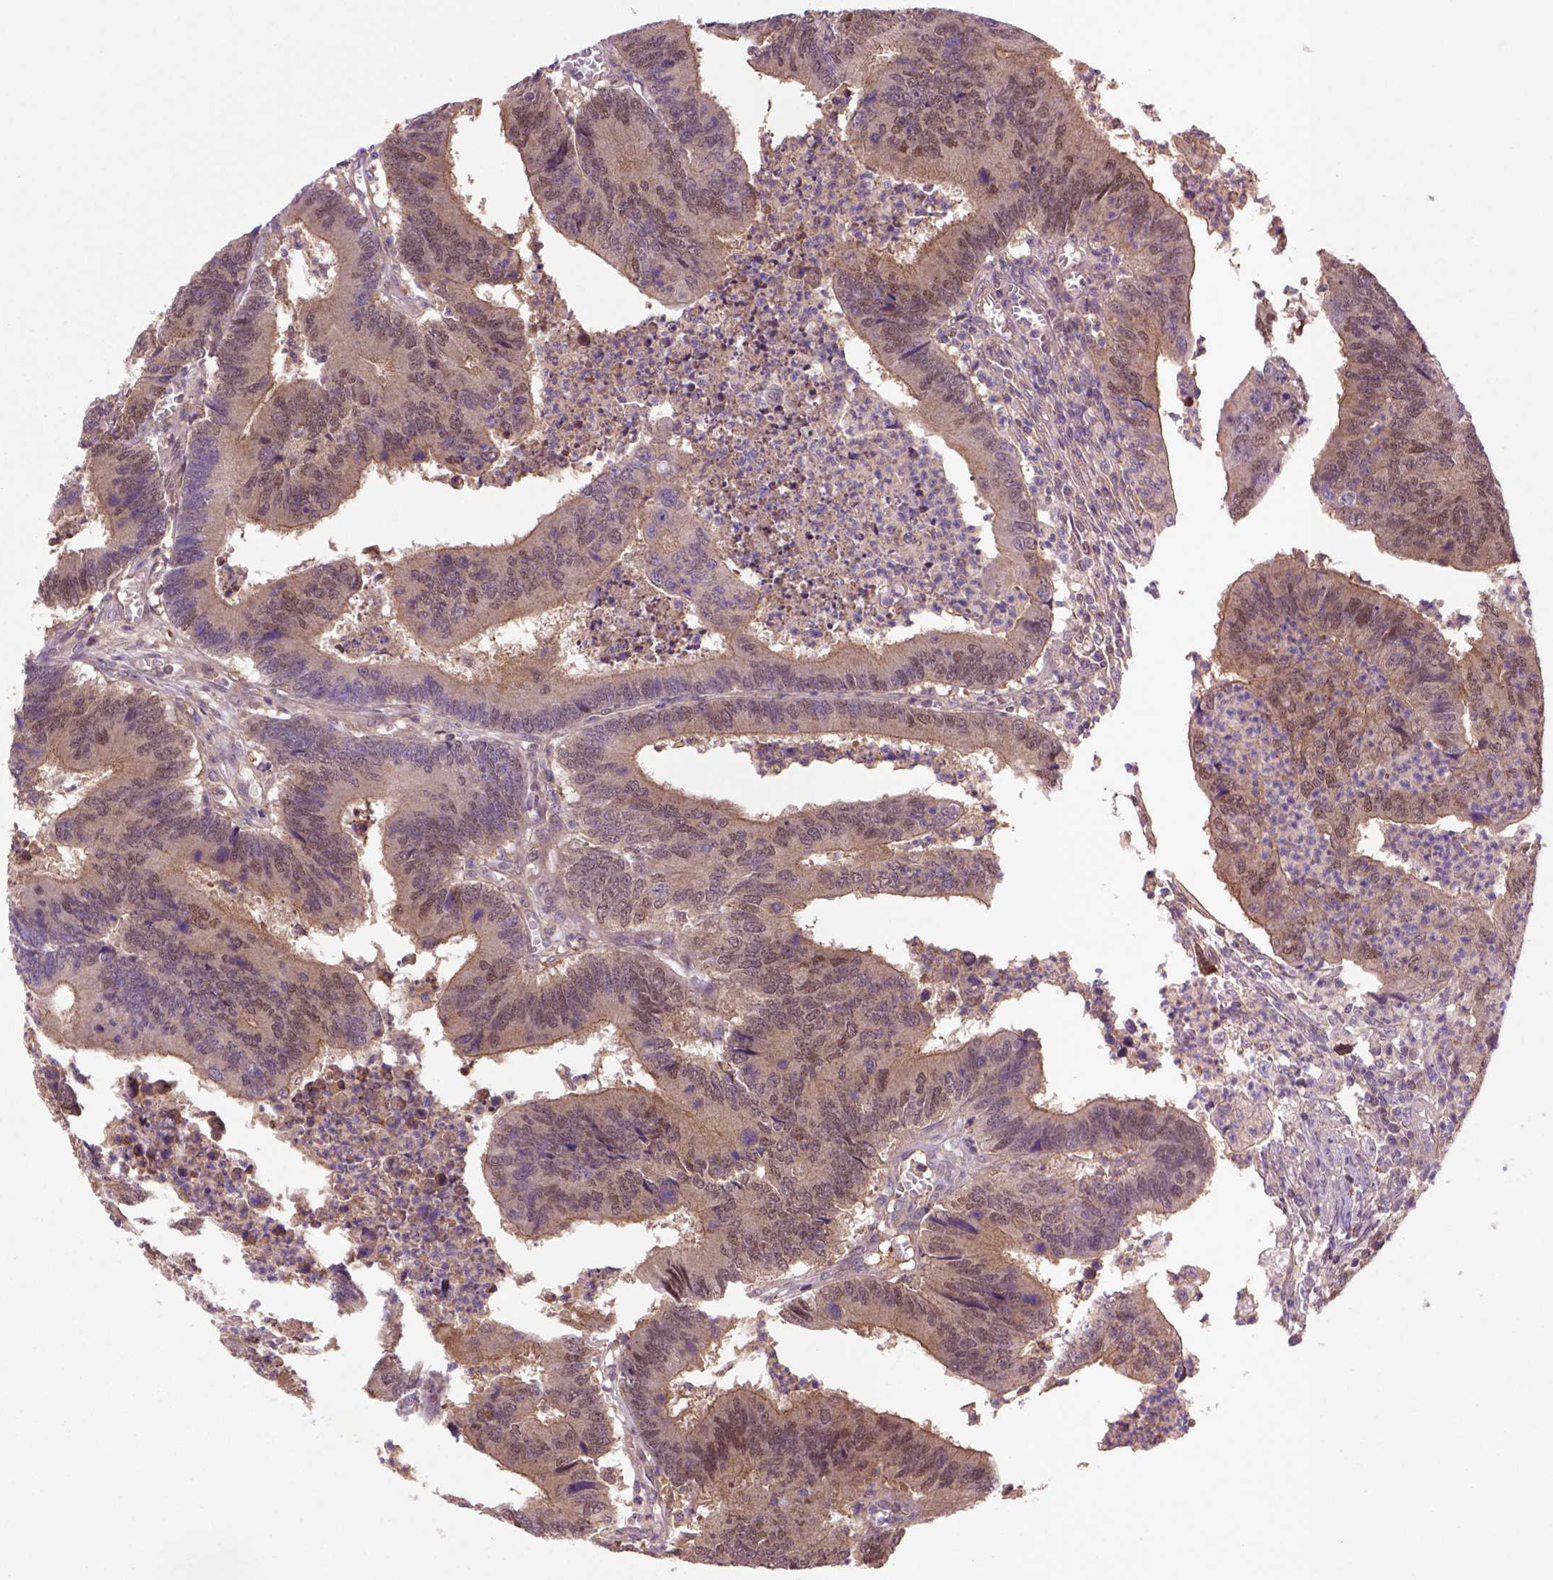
{"staining": {"intensity": "moderate", "quantity": ">75%", "location": "cytoplasmic/membranous,nuclear"}, "tissue": "colorectal cancer", "cell_type": "Tumor cells", "image_type": "cancer", "snomed": [{"axis": "morphology", "description": "Adenocarcinoma, NOS"}, {"axis": "topography", "description": "Colon"}], "caption": "A photomicrograph showing moderate cytoplasmic/membranous and nuclear positivity in about >75% of tumor cells in colorectal cancer (adenocarcinoma), as visualized by brown immunohistochemical staining.", "gene": "HSPBP1", "patient": {"sex": "female", "age": 67}}